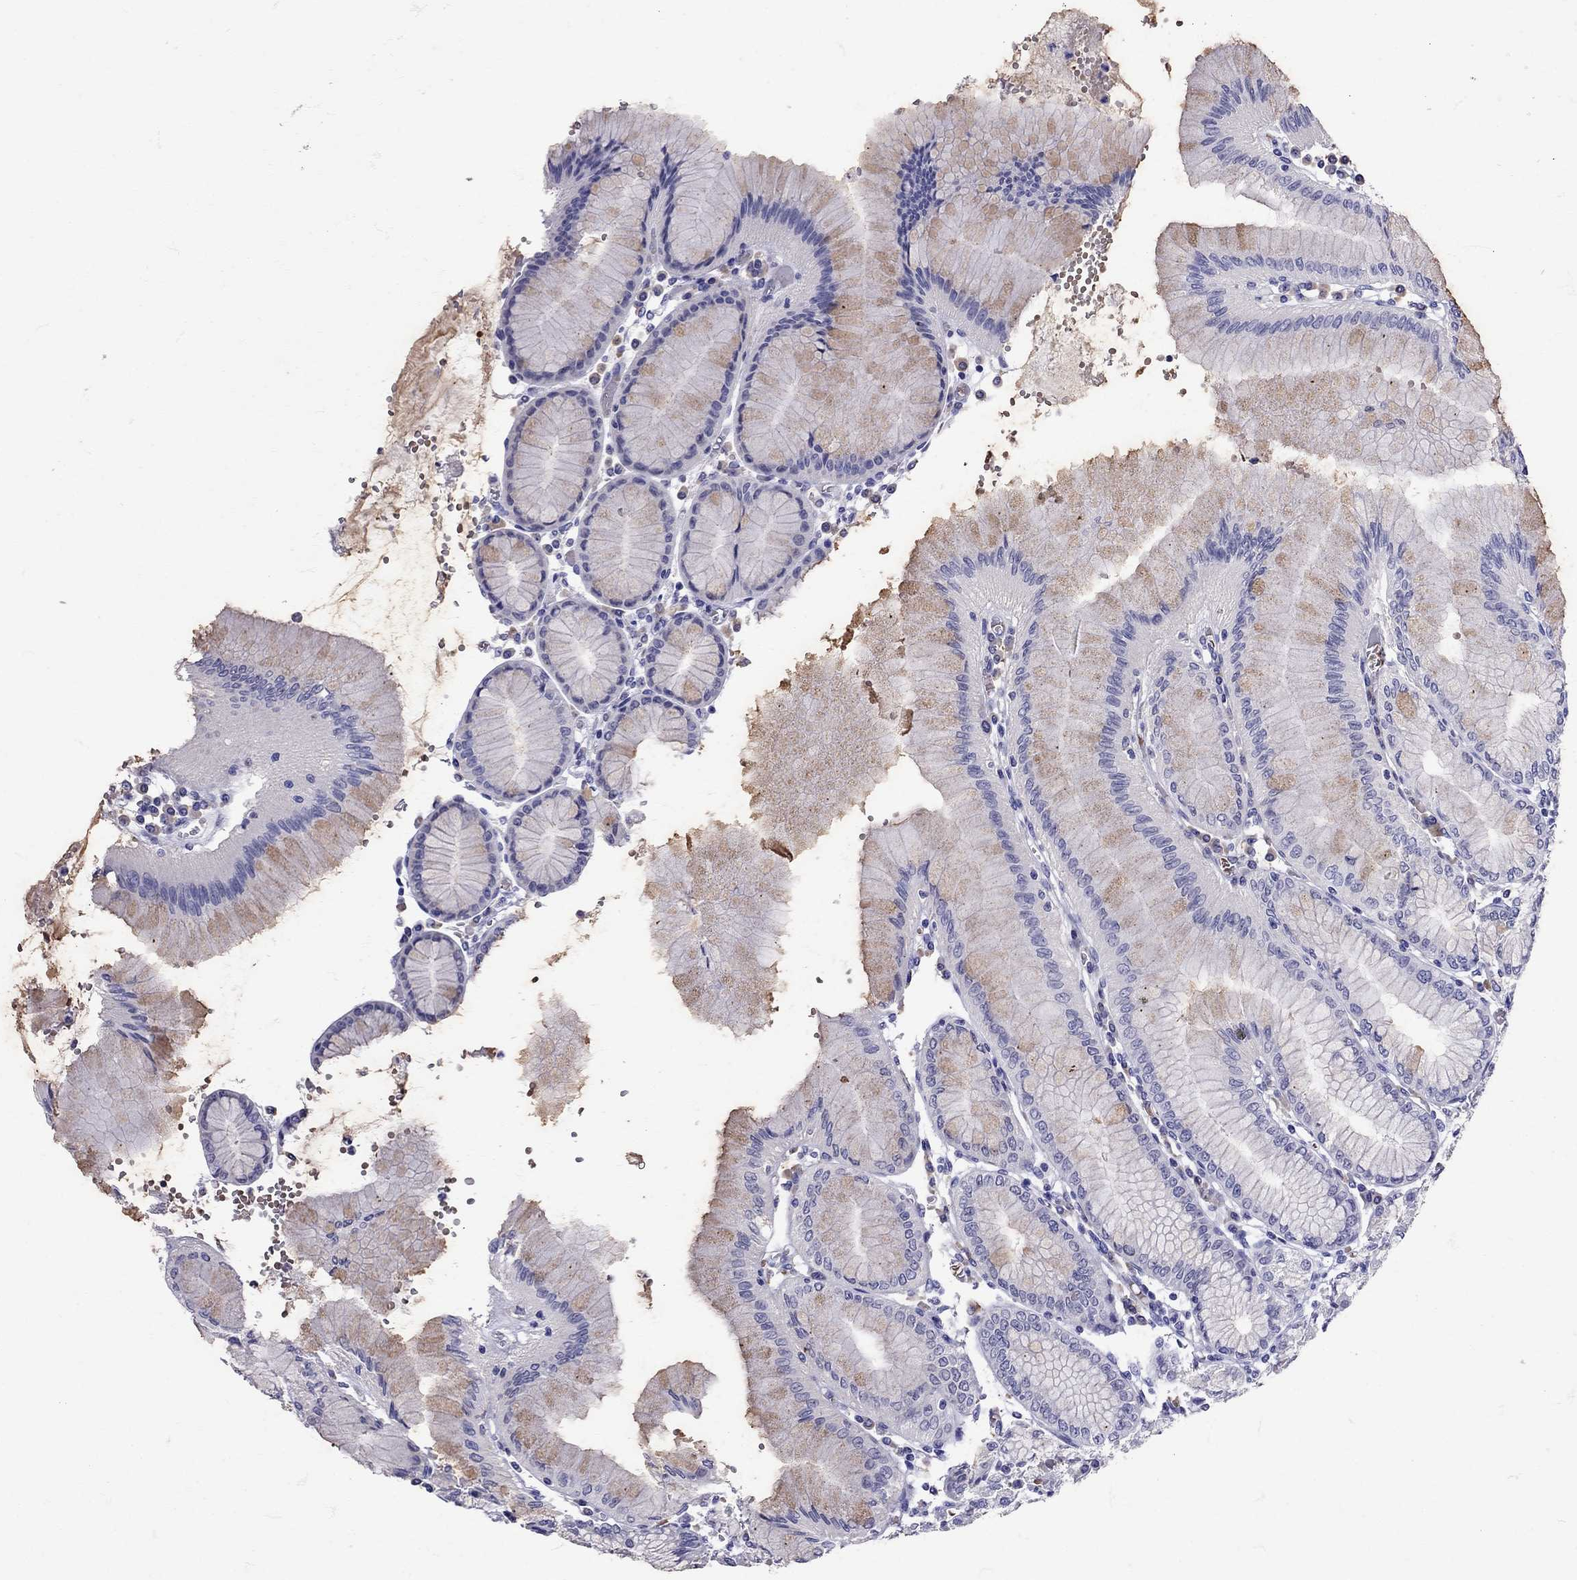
{"staining": {"intensity": "weak", "quantity": "<25%", "location": "cytoplasmic/membranous"}, "tissue": "stomach", "cell_type": "Glandular cells", "image_type": "normal", "snomed": [{"axis": "morphology", "description": "Normal tissue, NOS"}, {"axis": "topography", "description": "Skeletal muscle"}, {"axis": "topography", "description": "Stomach"}], "caption": "This is a photomicrograph of immunohistochemistry (IHC) staining of unremarkable stomach, which shows no staining in glandular cells.", "gene": "TBR1", "patient": {"sex": "female", "age": 57}}